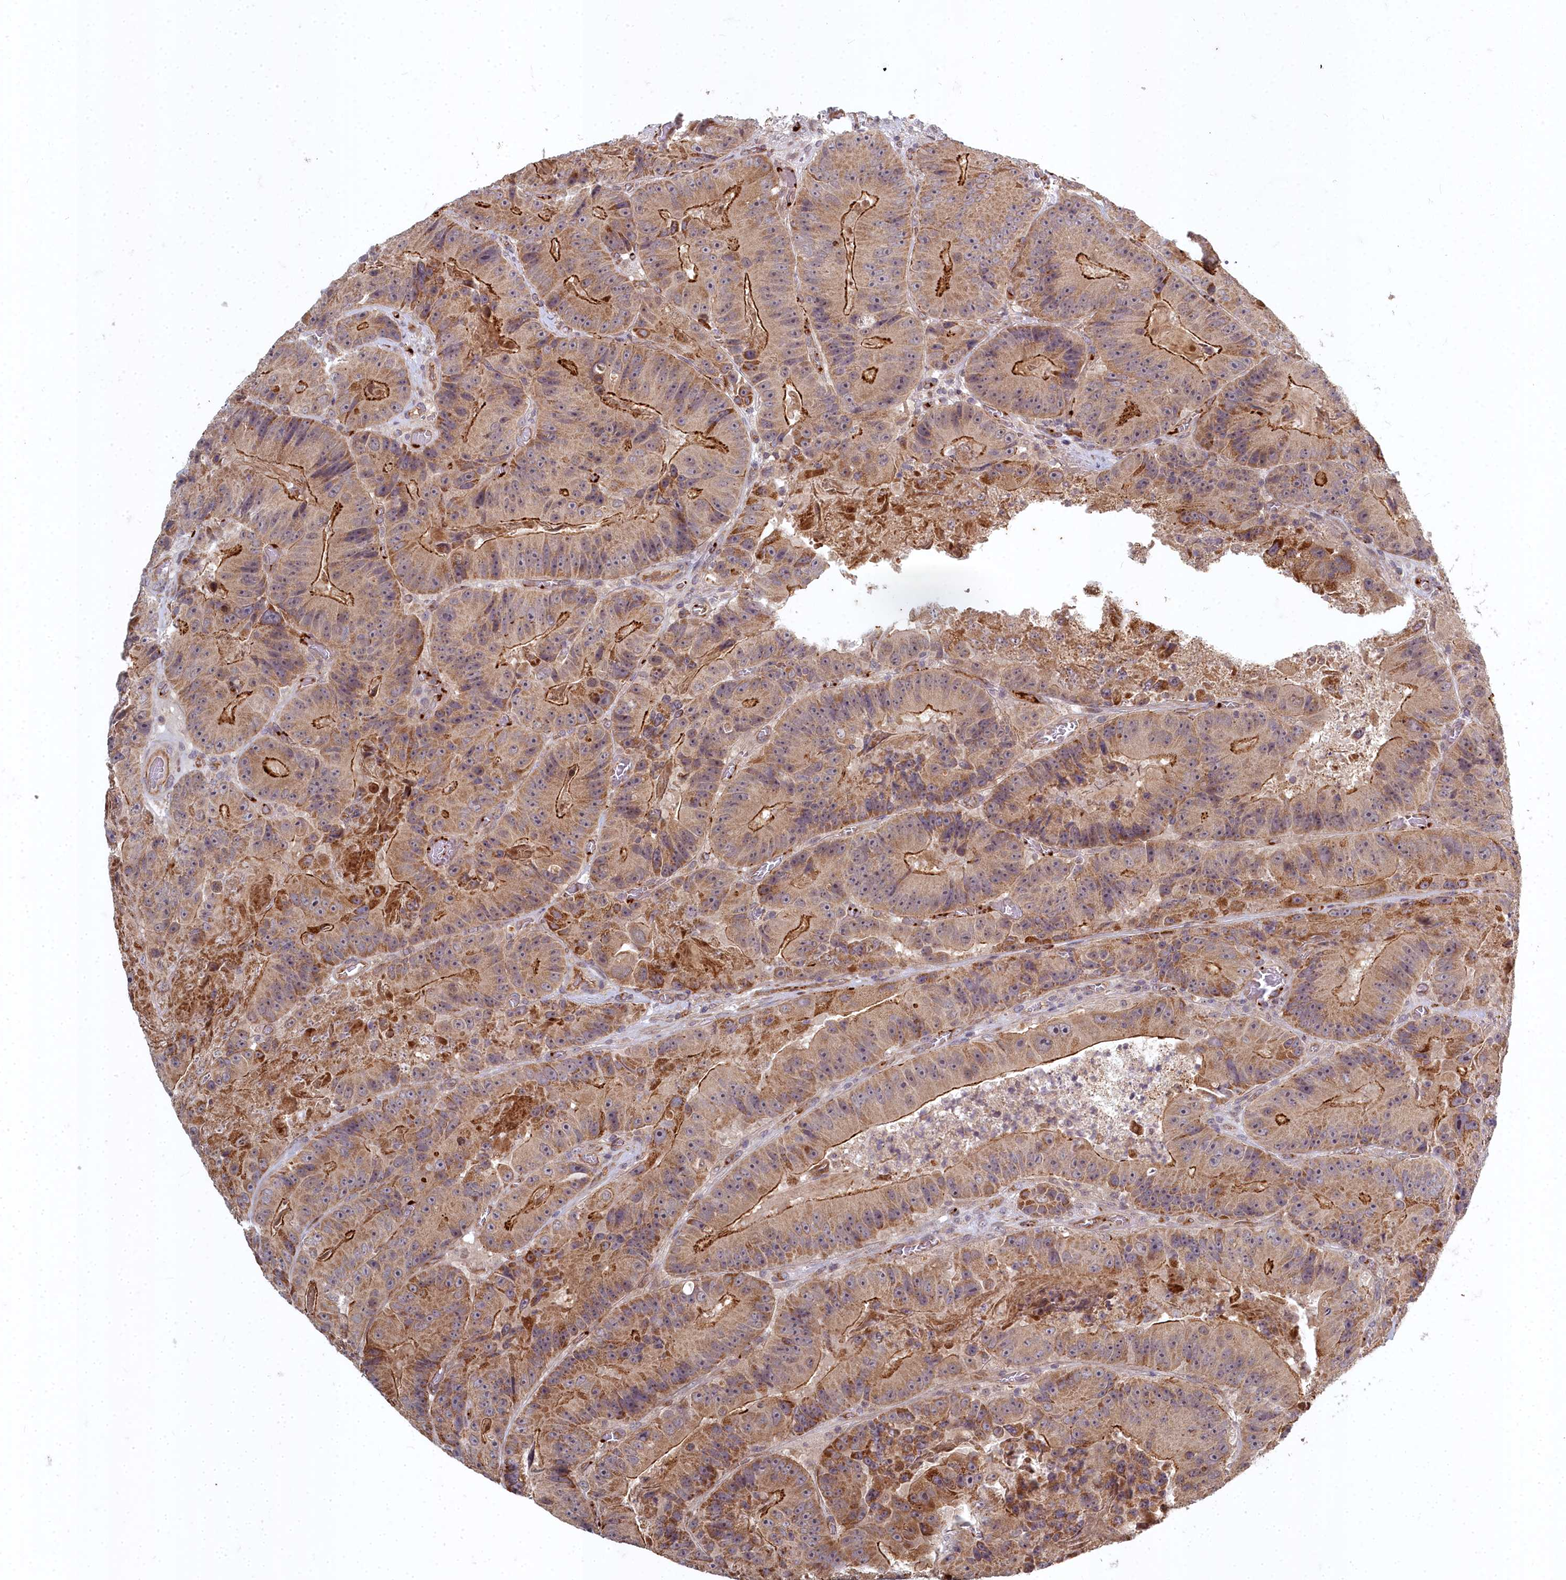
{"staining": {"intensity": "strong", "quantity": ">75%", "location": "cytoplasmic/membranous"}, "tissue": "colorectal cancer", "cell_type": "Tumor cells", "image_type": "cancer", "snomed": [{"axis": "morphology", "description": "Adenocarcinoma, NOS"}, {"axis": "topography", "description": "Colon"}], "caption": "Brown immunohistochemical staining in human colorectal cancer (adenocarcinoma) reveals strong cytoplasmic/membranous expression in about >75% of tumor cells.", "gene": "TSPYL4", "patient": {"sex": "female", "age": 86}}